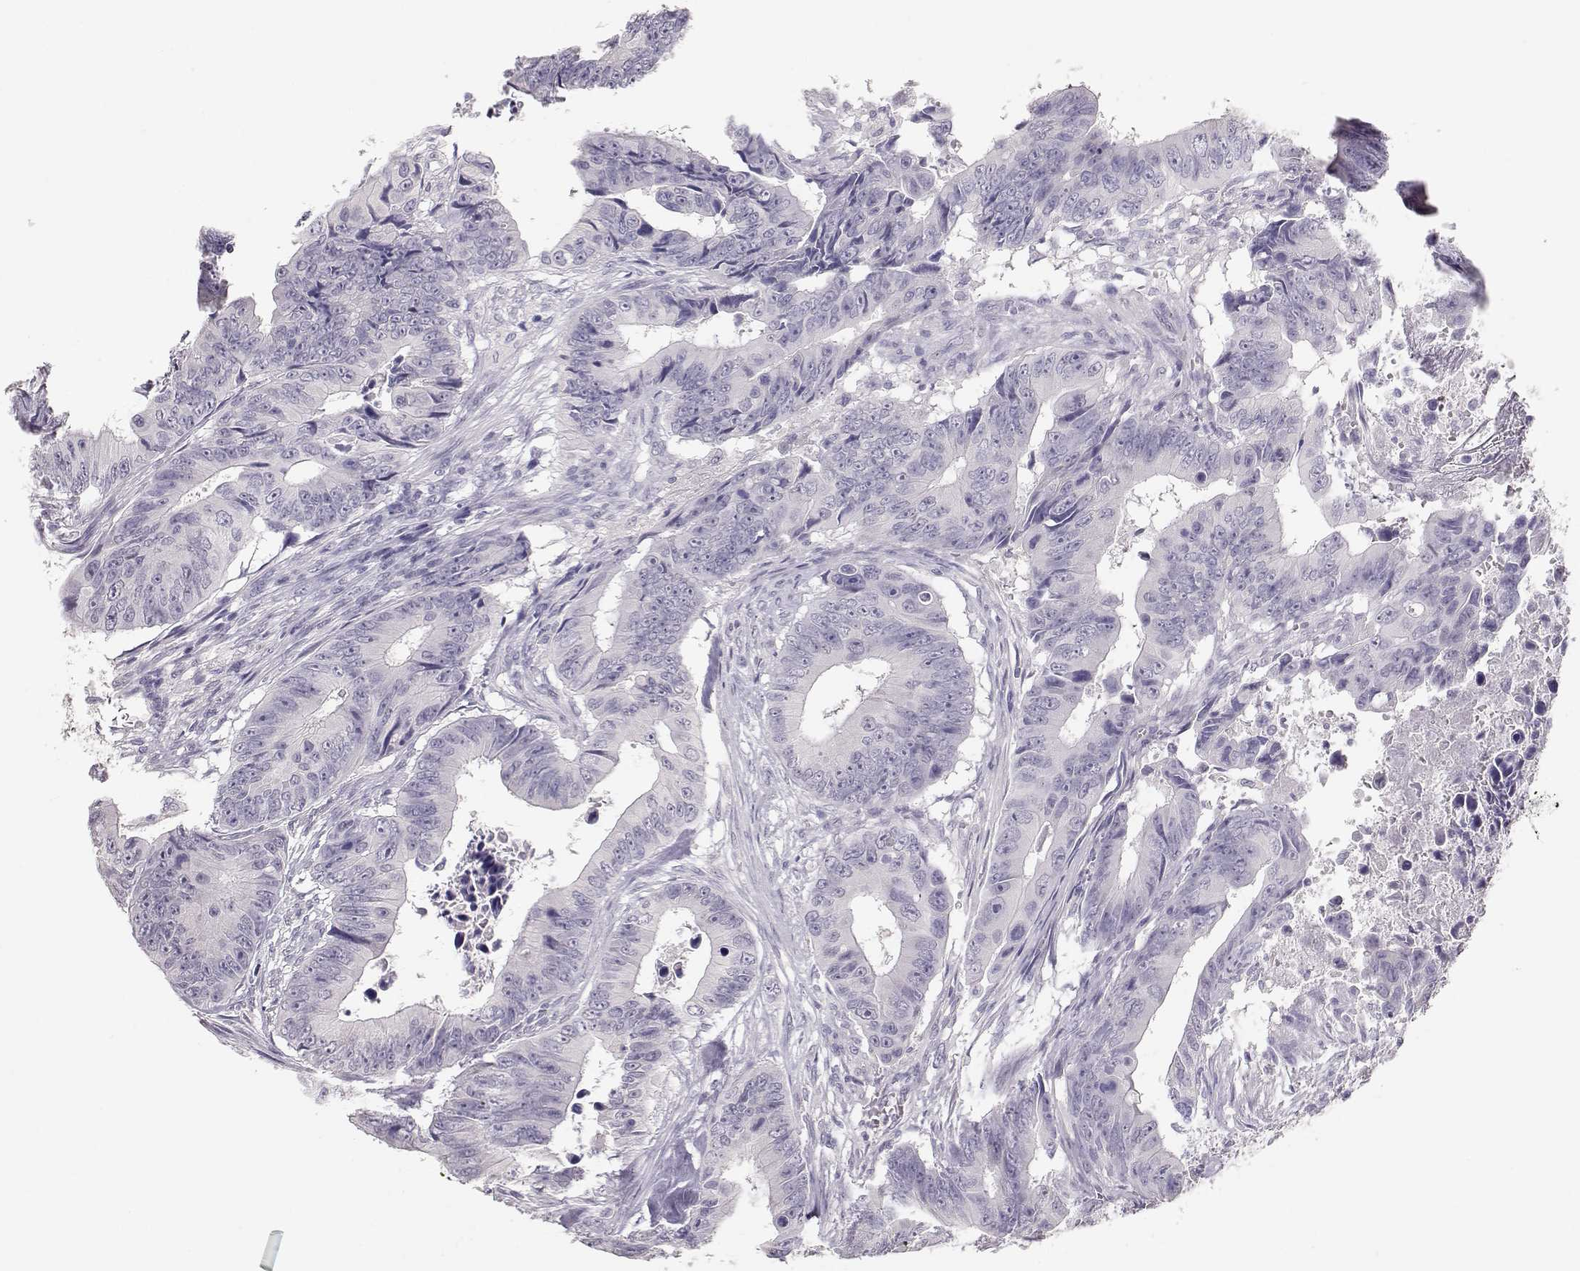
{"staining": {"intensity": "negative", "quantity": "none", "location": "none"}, "tissue": "colorectal cancer", "cell_type": "Tumor cells", "image_type": "cancer", "snomed": [{"axis": "morphology", "description": "Adenocarcinoma, NOS"}, {"axis": "topography", "description": "Colon"}], "caption": "Immunohistochemistry (IHC) image of human colorectal cancer stained for a protein (brown), which shows no expression in tumor cells.", "gene": "TKTL1", "patient": {"sex": "female", "age": 87}}